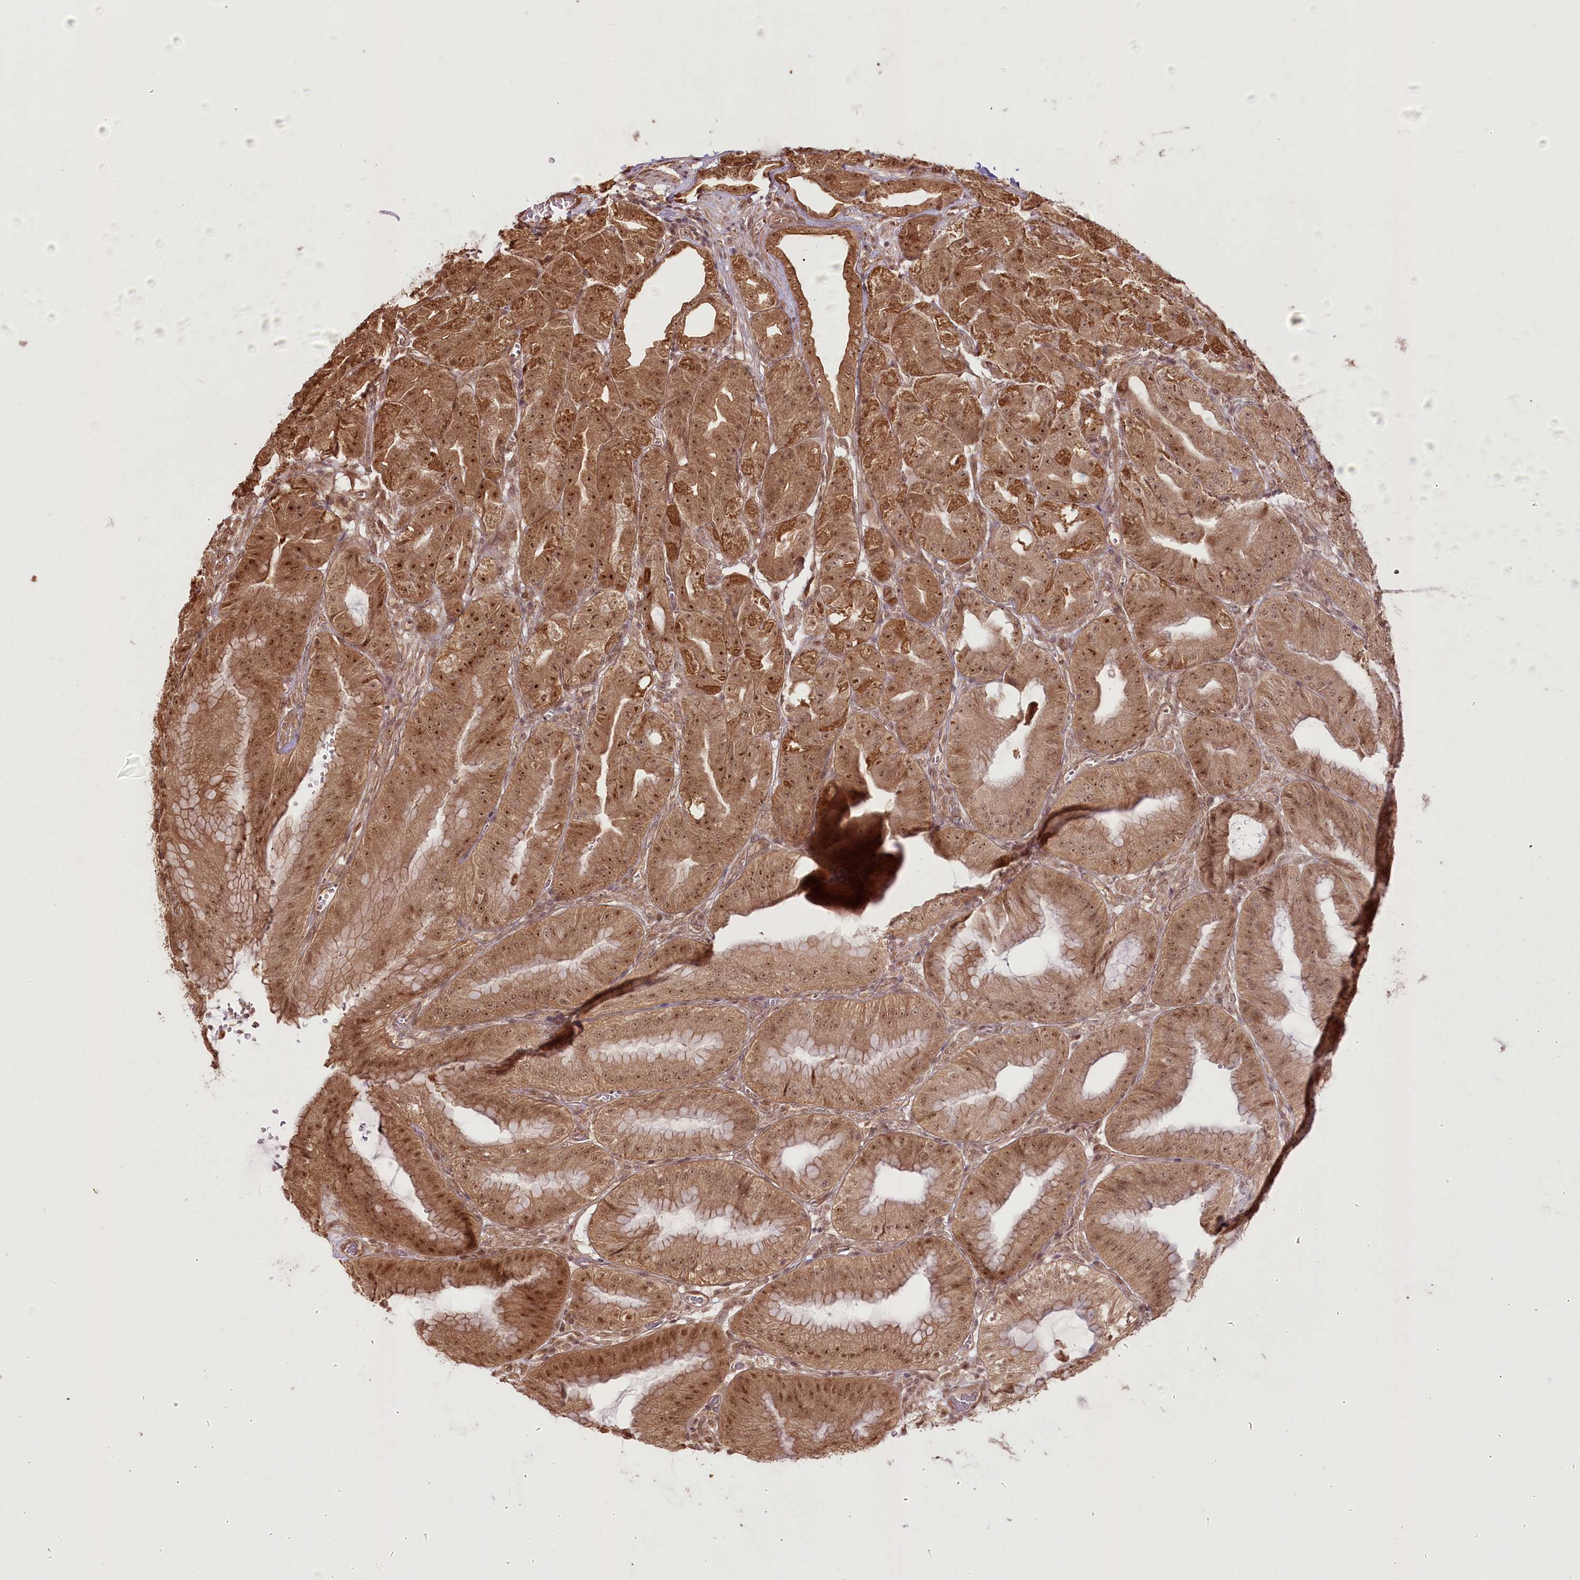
{"staining": {"intensity": "moderate", "quantity": ">75%", "location": "cytoplasmic/membranous,nuclear"}, "tissue": "stomach", "cell_type": "Glandular cells", "image_type": "normal", "snomed": [{"axis": "morphology", "description": "Normal tissue, NOS"}, {"axis": "topography", "description": "Stomach, upper"}, {"axis": "topography", "description": "Stomach, lower"}], "caption": "Immunohistochemistry of normal stomach reveals medium levels of moderate cytoplasmic/membranous,nuclear staining in about >75% of glandular cells.", "gene": "R3HDM2", "patient": {"sex": "male", "age": 71}}